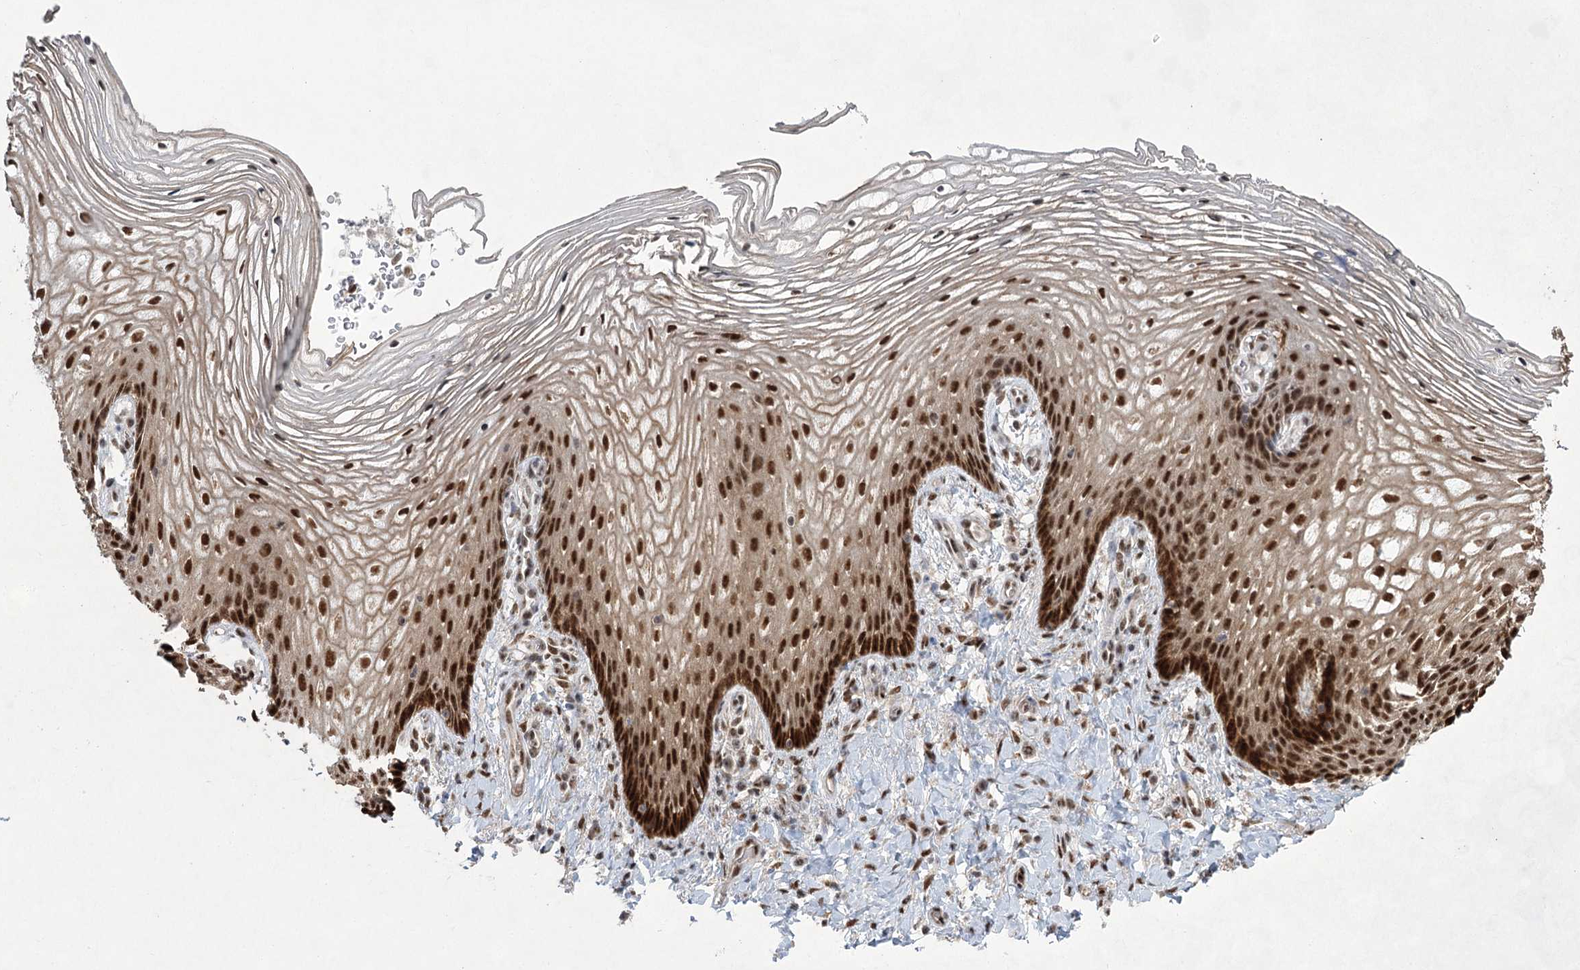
{"staining": {"intensity": "strong", "quantity": ">75%", "location": "cytoplasmic/membranous,nuclear"}, "tissue": "vagina", "cell_type": "Squamous epithelial cells", "image_type": "normal", "snomed": [{"axis": "morphology", "description": "Normal tissue, NOS"}, {"axis": "topography", "description": "Vagina"}], "caption": "Vagina stained for a protein (brown) demonstrates strong cytoplasmic/membranous,nuclear positive positivity in about >75% of squamous epithelial cells.", "gene": "ZCCHC8", "patient": {"sex": "female", "age": 60}}